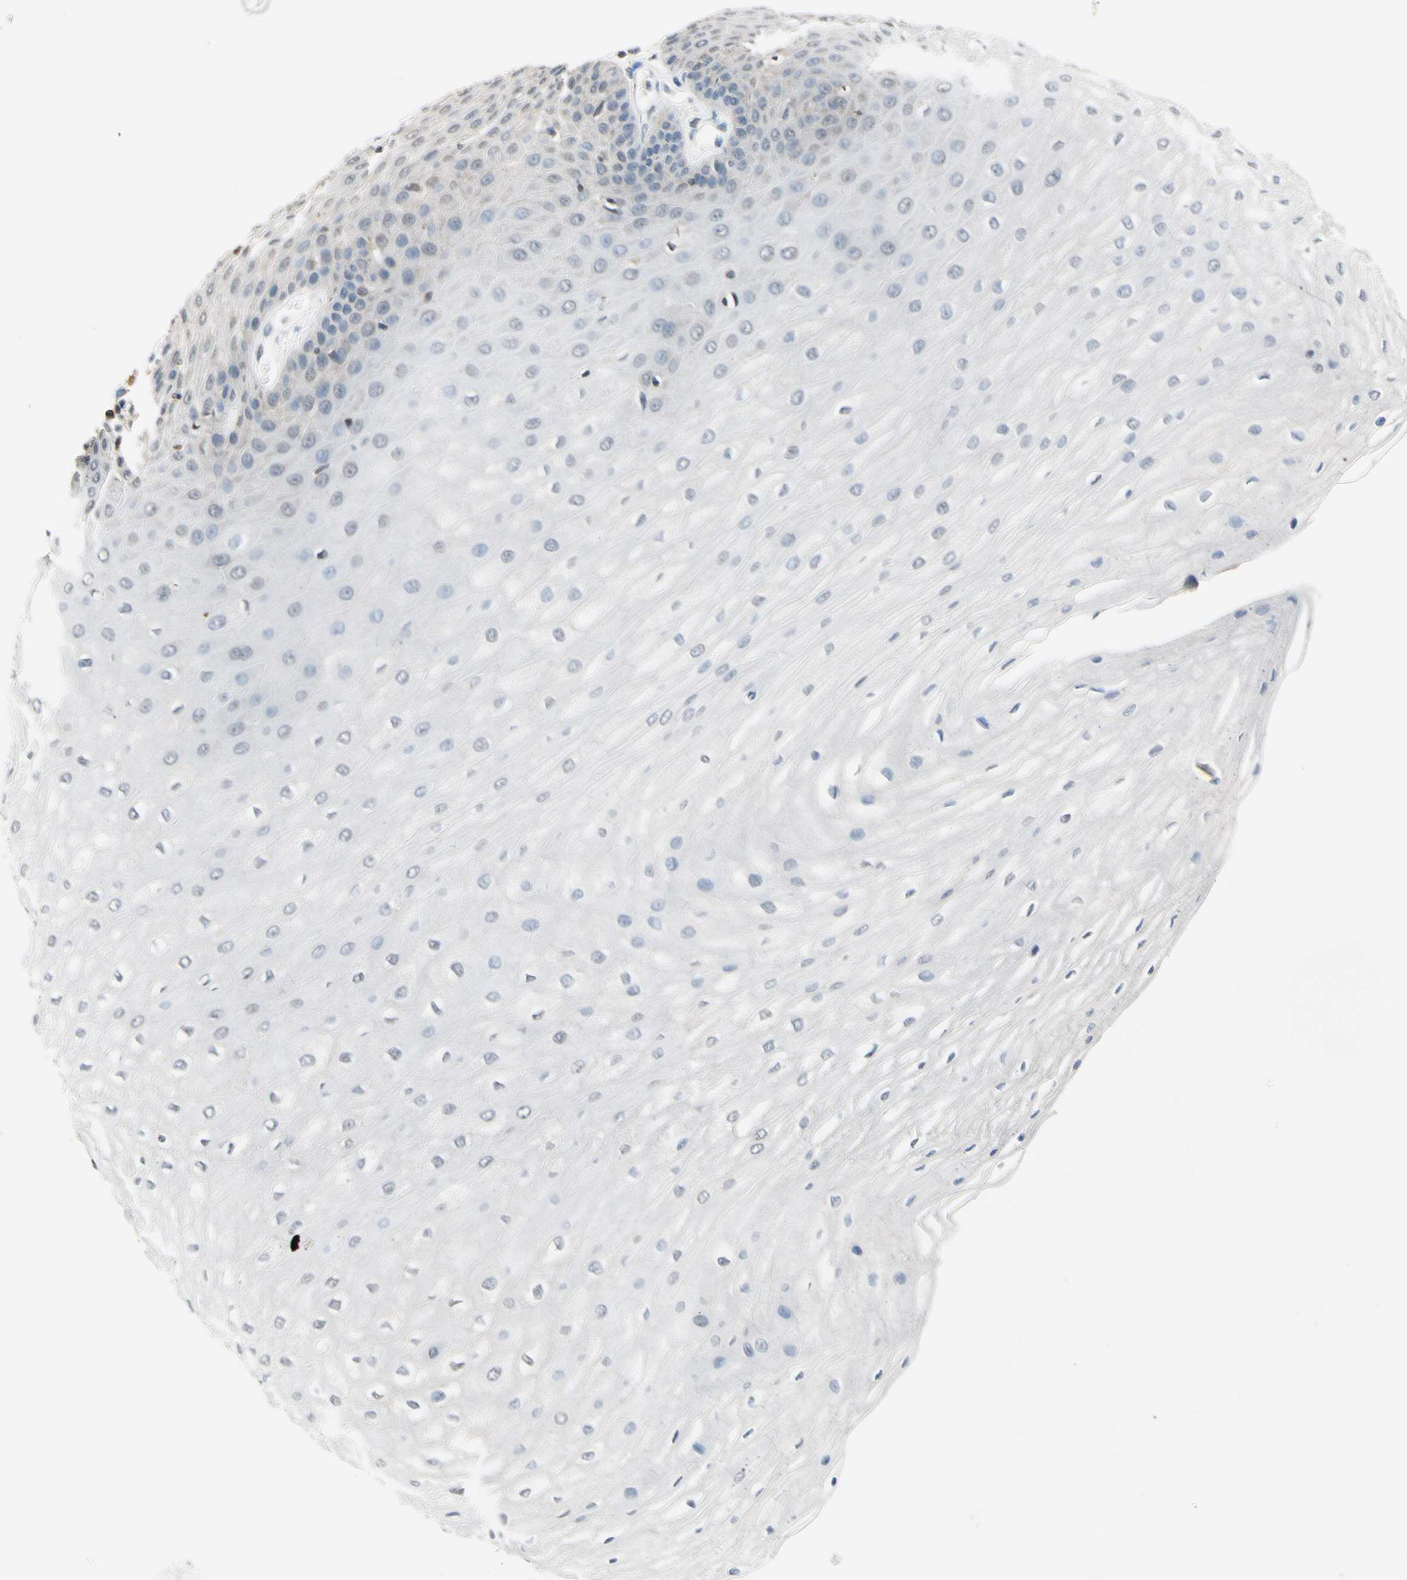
{"staining": {"intensity": "weak", "quantity": "<25%", "location": "cytoplasmic/membranous"}, "tissue": "esophagus", "cell_type": "Squamous epithelial cells", "image_type": "normal", "snomed": [{"axis": "morphology", "description": "Normal tissue, NOS"}, {"axis": "morphology", "description": "Squamous cell carcinoma, NOS"}, {"axis": "topography", "description": "Esophagus"}], "caption": "A high-resolution image shows immunohistochemistry (IHC) staining of unremarkable esophagus, which reveals no significant staining in squamous epithelial cells.", "gene": "NFATC2", "patient": {"sex": "male", "age": 65}}